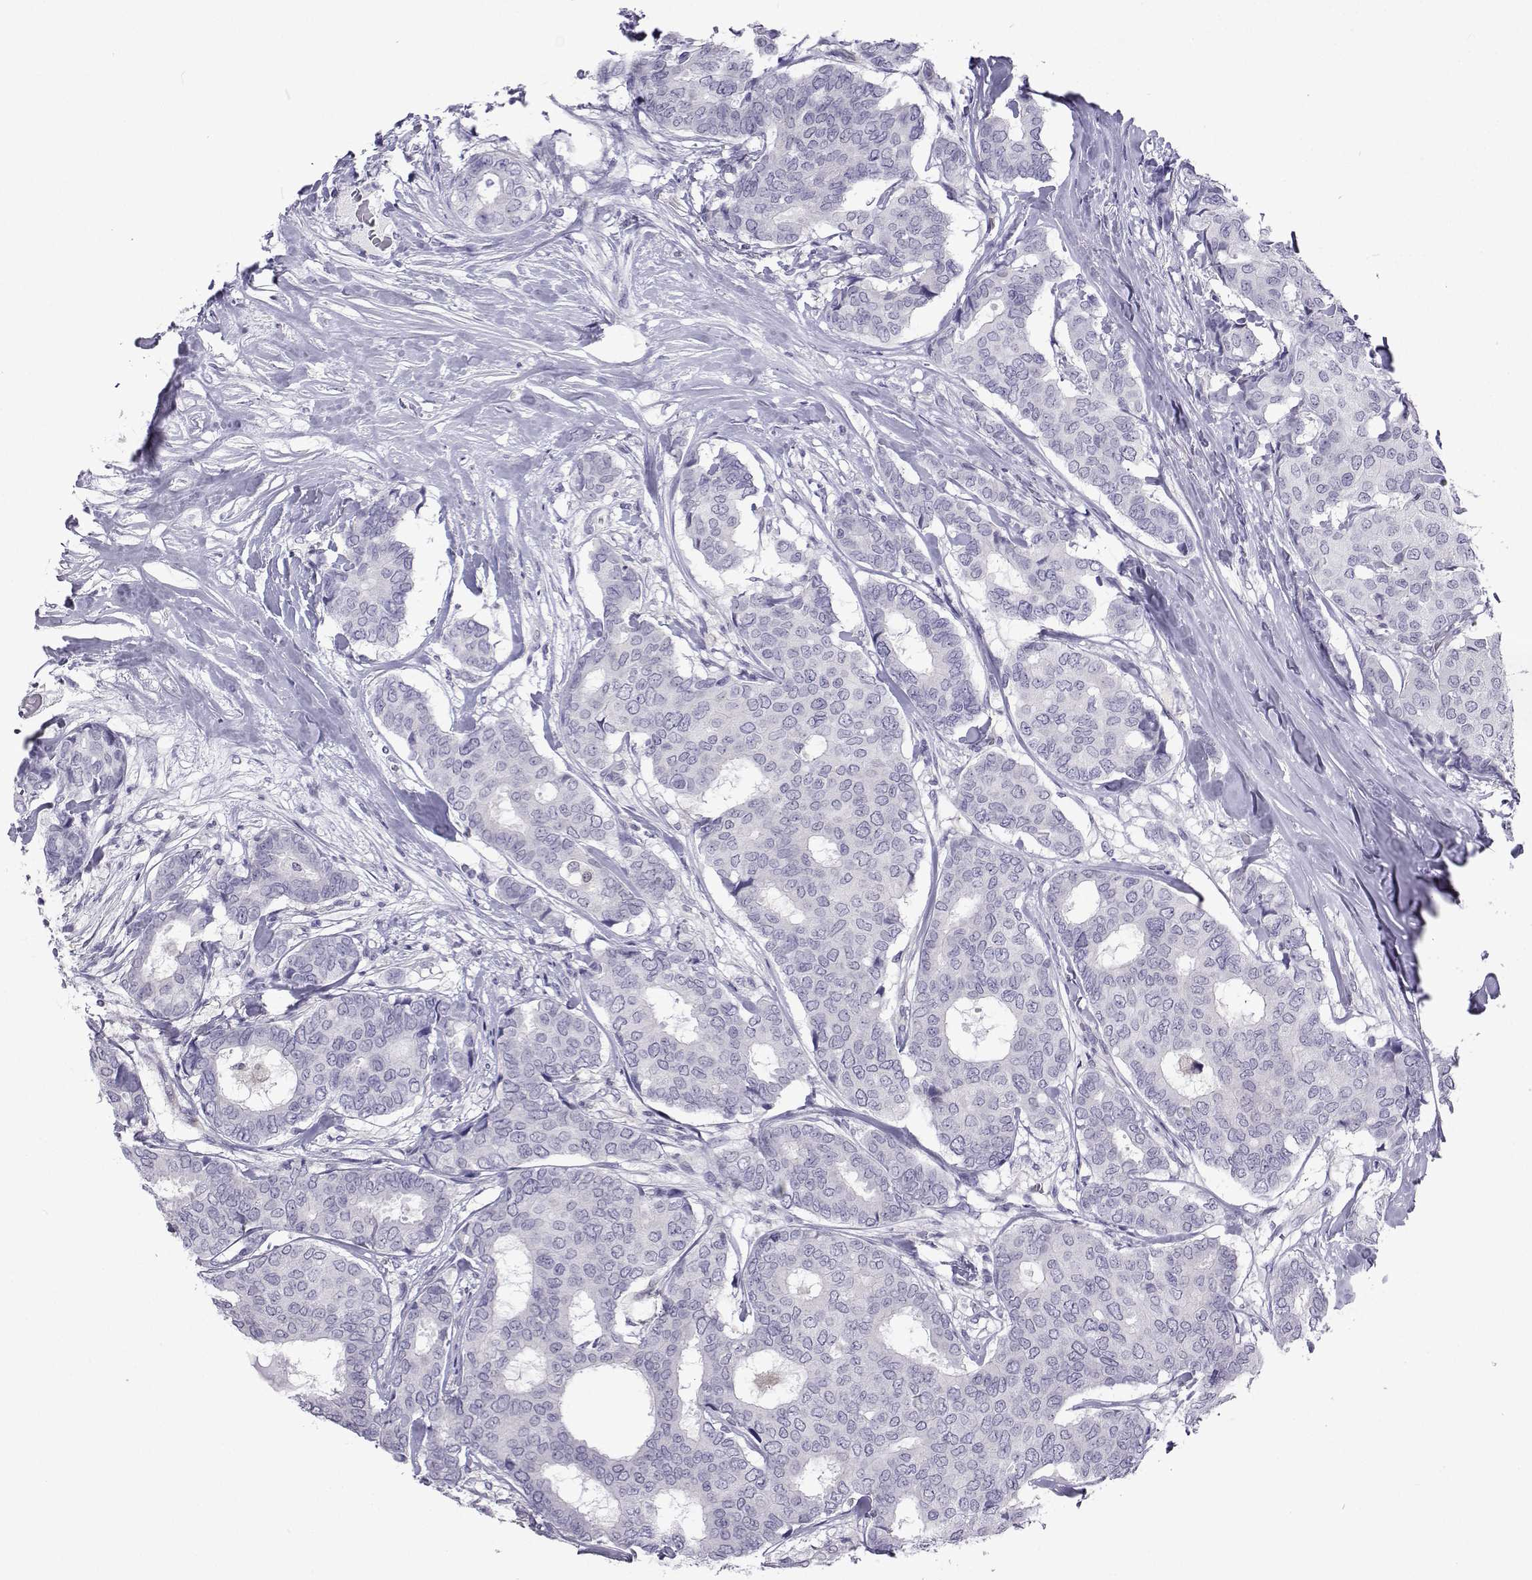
{"staining": {"intensity": "negative", "quantity": "none", "location": "none"}, "tissue": "breast cancer", "cell_type": "Tumor cells", "image_type": "cancer", "snomed": [{"axis": "morphology", "description": "Duct carcinoma"}, {"axis": "topography", "description": "Breast"}], "caption": "The immunohistochemistry photomicrograph has no significant staining in tumor cells of breast cancer tissue. Brightfield microscopy of immunohistochemistry (IHC) stained with DAB (3,3'-diaminobenzidine) (brown) and hematoxylin (blue), captured at high magnification.", "gene": "GALM", "patient": {"sex": "female", "age": 75}}